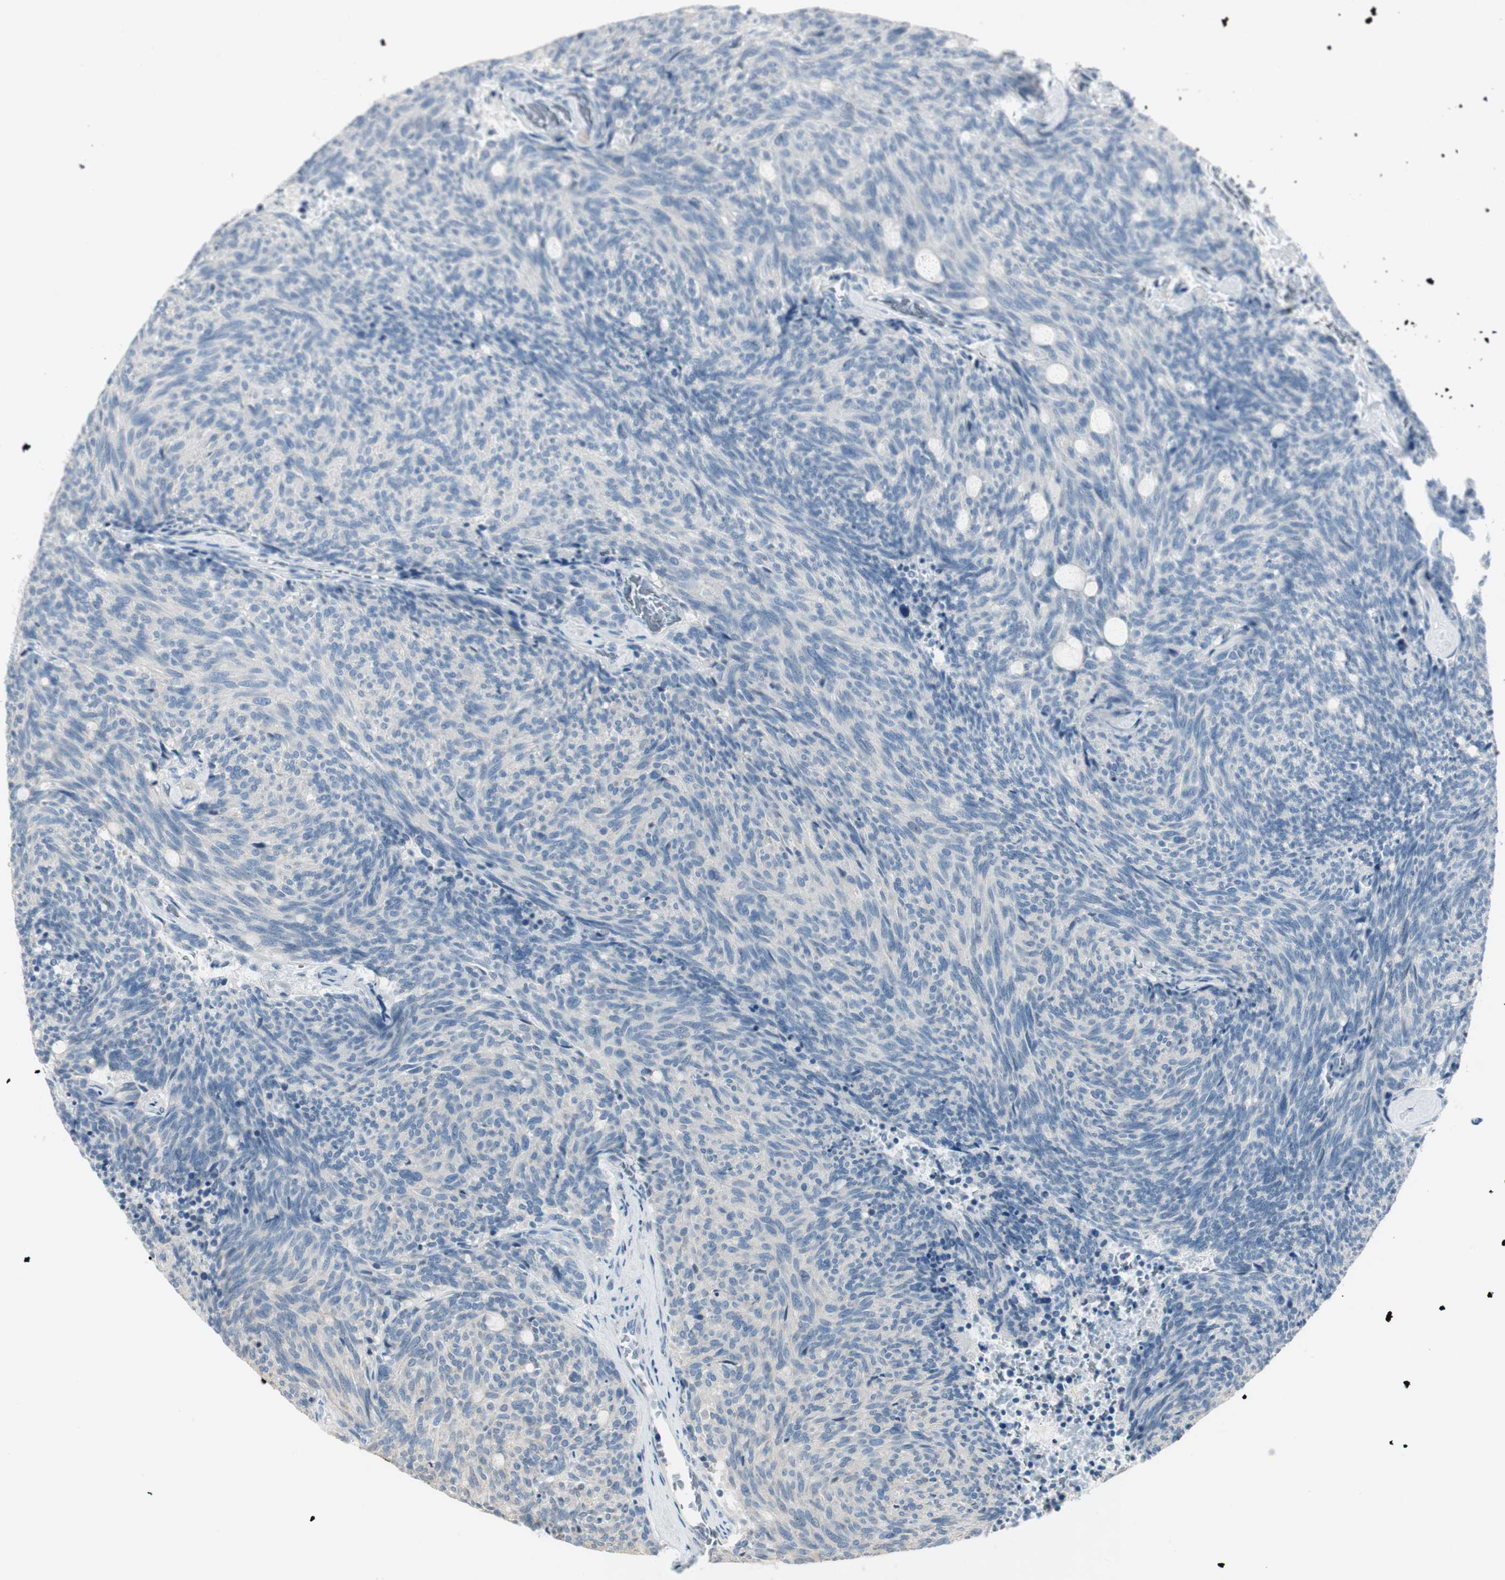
{"staining": {"intensity": "negative", "quantity": "none", "location": "none"}, "tissue": "carcinoid", "cell_type": "Tumor cells", "image_type": "cancer", "snomed": [{"axis": "morphology", "description": "Carcinoid, malignant, NOS"}, {"axis": "topography", "description": "Pancreas"}], "caption": "The immunohistochemistry (IHC) image has no significant staining in tumor cells of carcinoid (malignant) tissue.", "gene": "SPINK4", "patient": {"sex": "female", "age": 54}}